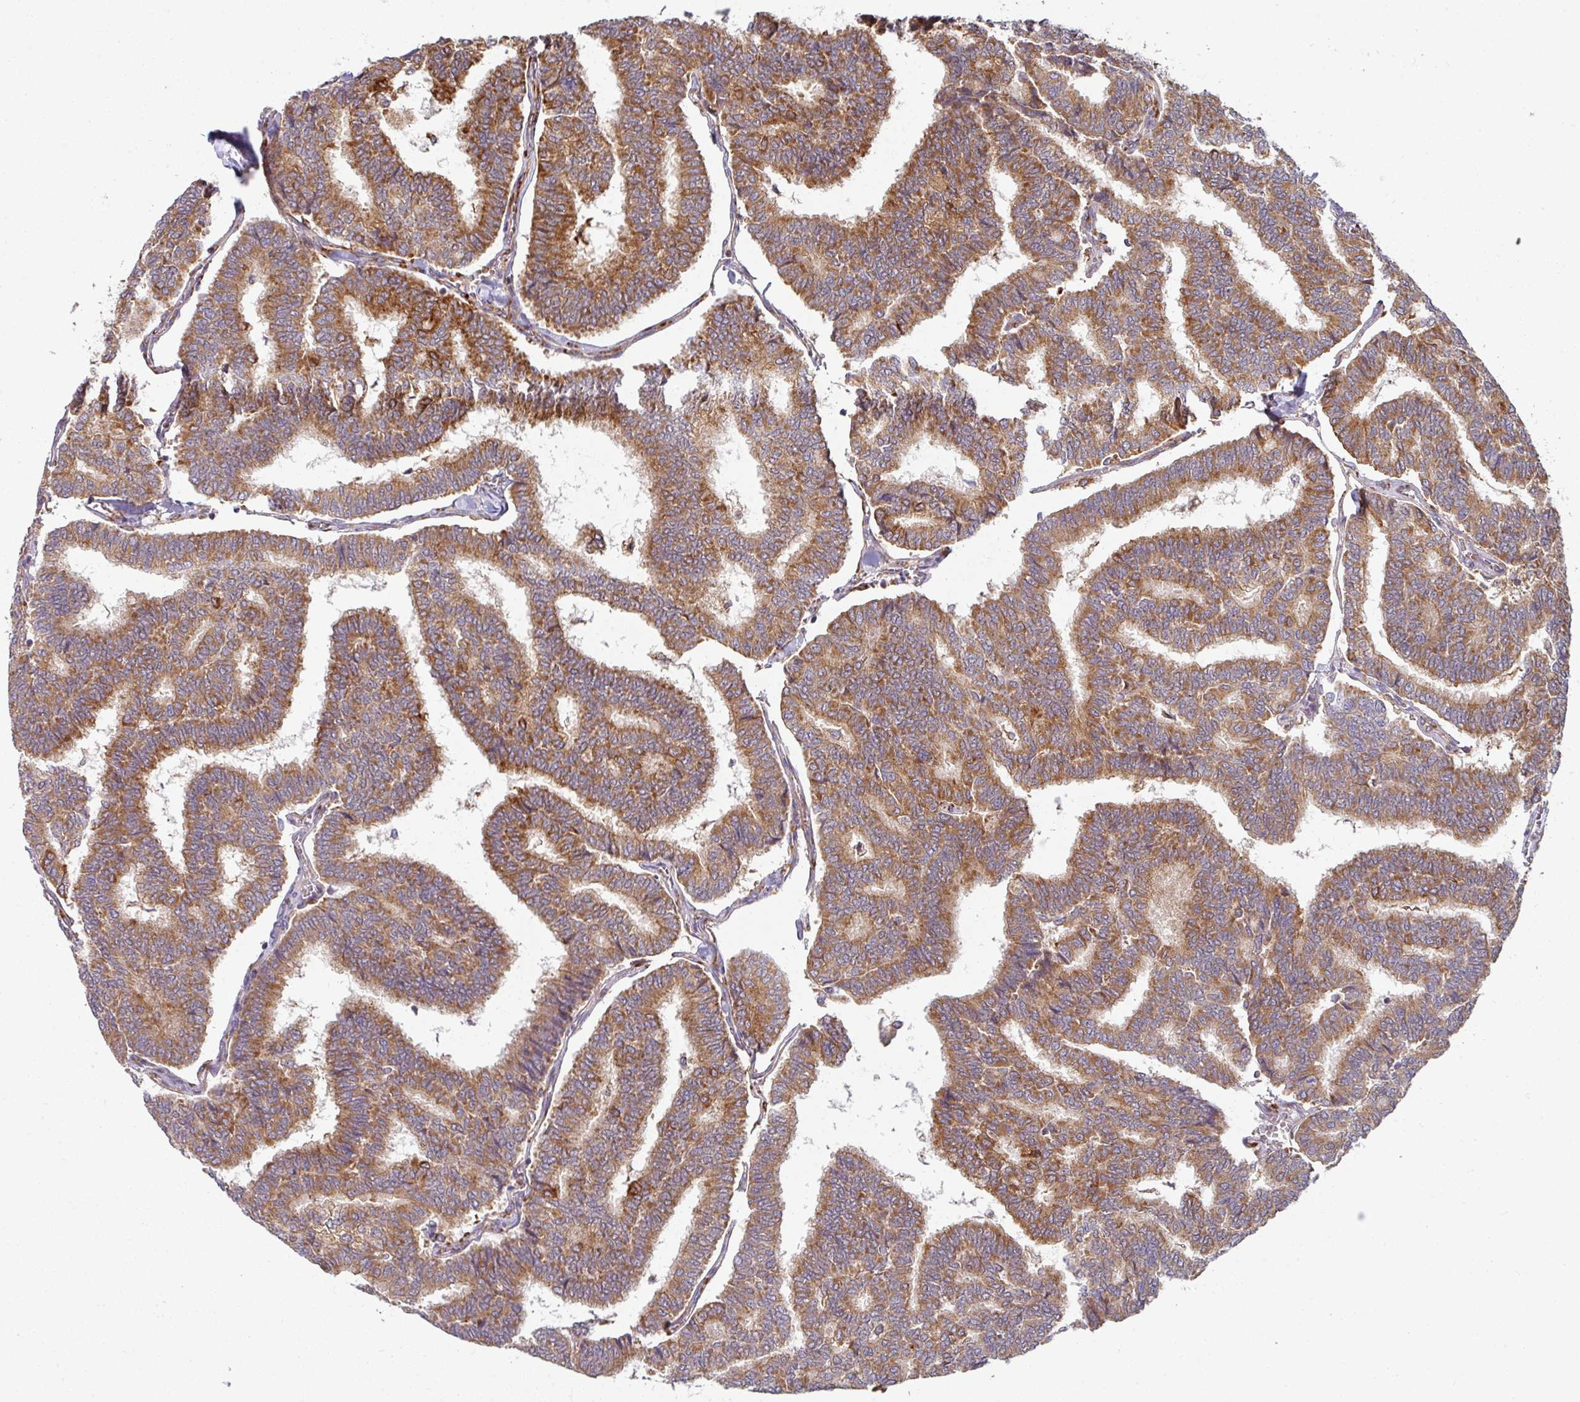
{"staining": {"intensity": "moderate", "quantity": ">75%", "location": "cytoplasmic/membranous"}, "tissue": "thyroid cancer", "cell_type": "Tumor cells", "image_type": "cancer", "snomed": [{"axis": "morphology", "description": "Papillary adenocarcinoma, NOS"}, {"axis": "topography", "description": "Thyroid gland"}], "caption": "IHC of thyroid cancer displays medium levels of moderate cytoplasmic/membranous staining in approximately >75% of tumor cells. (brown staining indicates protein expression, while blue staining denotes nuclei).", "gene": "ZNF268", "patient": {"sex": "female", "age": 35}}